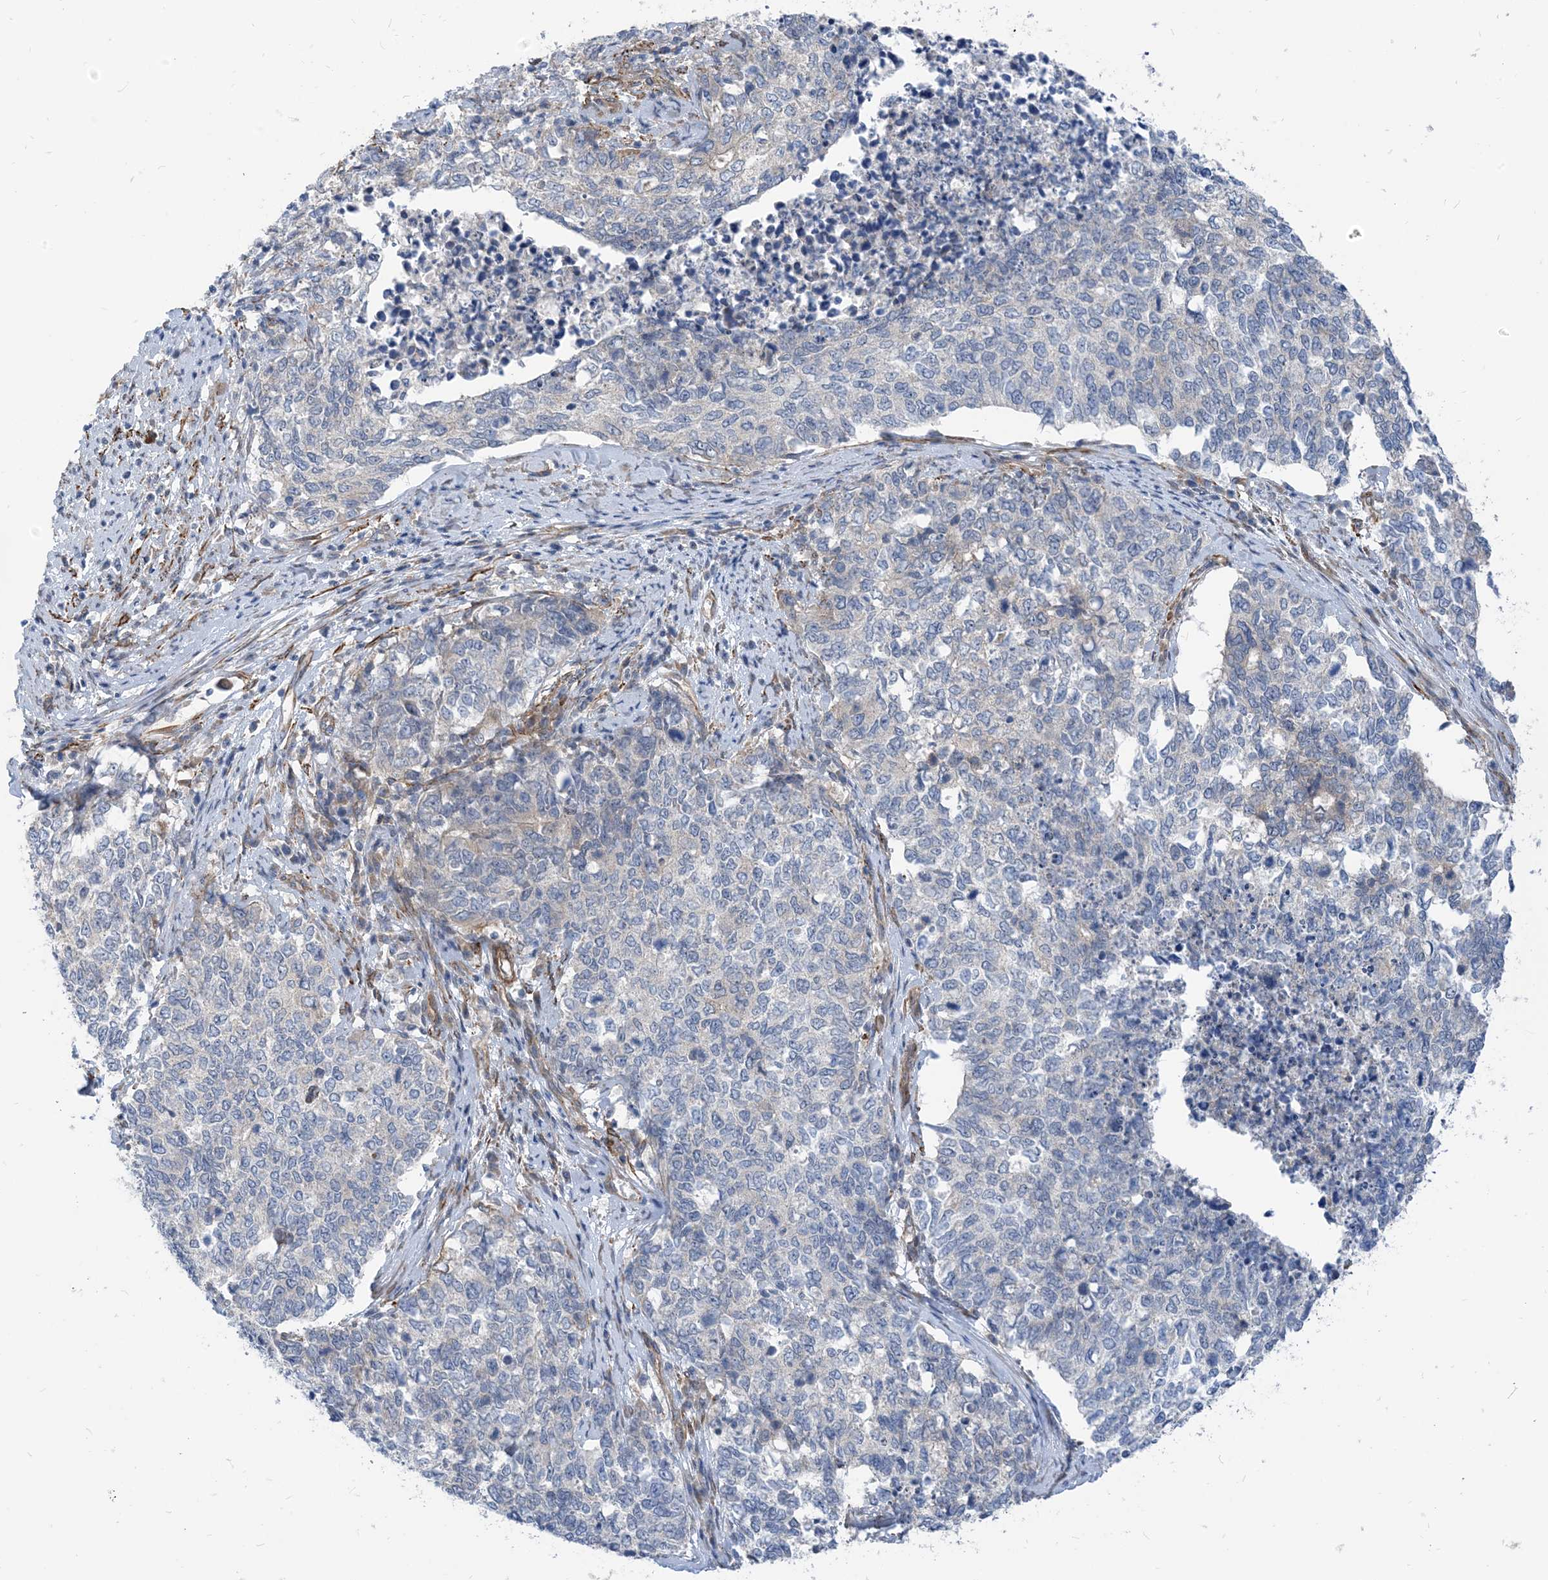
{"staining": {"intensity": "negative", "quantity": "none", "location": "none"}, "tissue": "cervical cancer", "cell_type": "Tumor cells", "image_type": "cancer", "snomed": [{"axis": "morphology", "description": "Squamous cell carcinoma, NOS"}, {"axis": "topography", "description": "Cervix"}], "caption": "This is an immunohistochemistry image of cervical squamous cell carcinoma. There is no expression in tumor cells.", "gene": "PLEKHA3", "patient": {"sex": "female", "age": 63}}